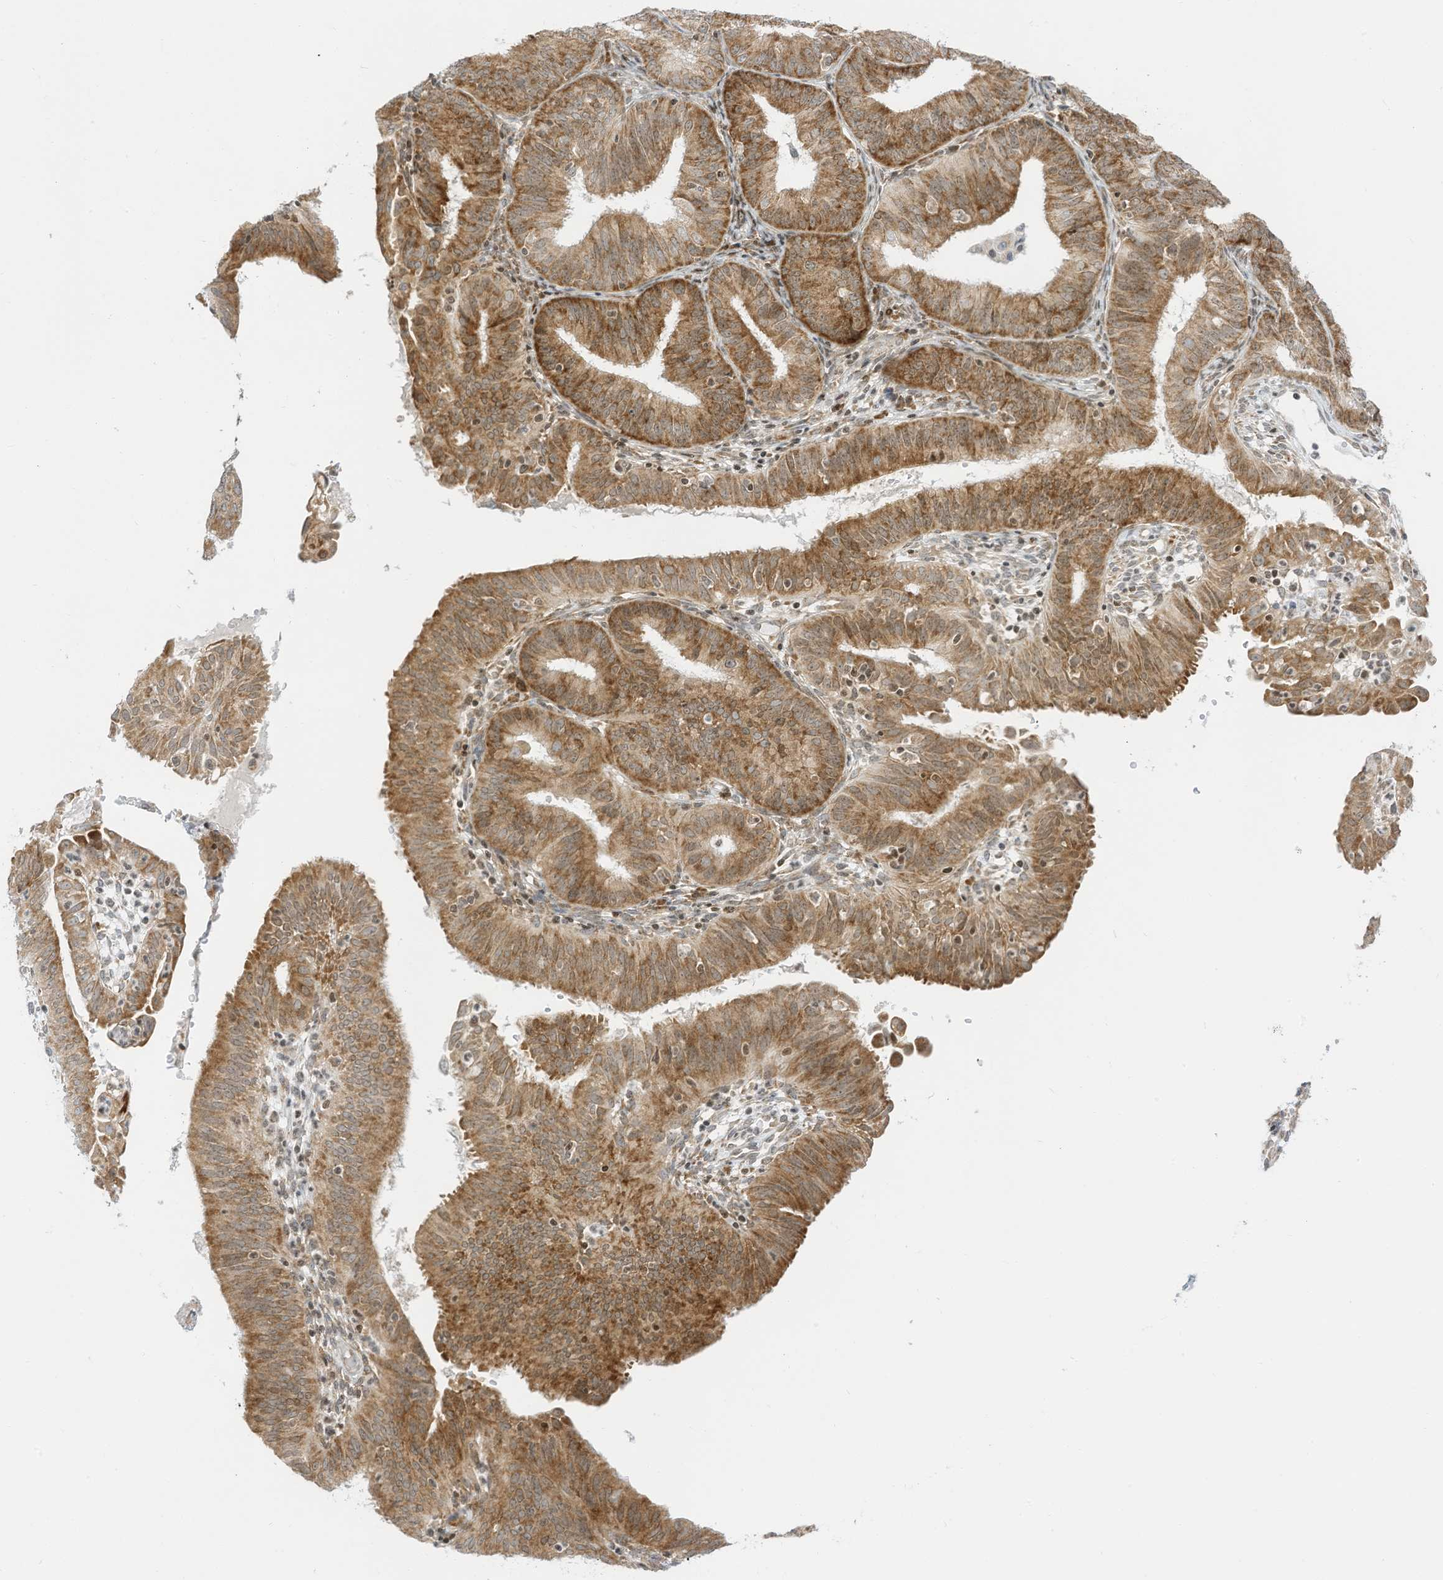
{"staining": {"intensity": "moderate", "quantity": ">75%", "location": "cytoplasmic/membranous"}, "tissue": "endometrial cancer", "cell_type": "Tumor cells", "image_type": "cancer", "snomed": [{"axis": "morphology", "description": "Adenocarcinoma, NOS"}, {"axis": "topography", "description": "Endometrium"}], "caption": "Protein staining of endometrial cancer tissue exhibits moderate cytoplasmic/membranous expression in approximately >75% of tumor cells.", "gene": "EDF1", "patient": {"sex": "female", "age": 51}}